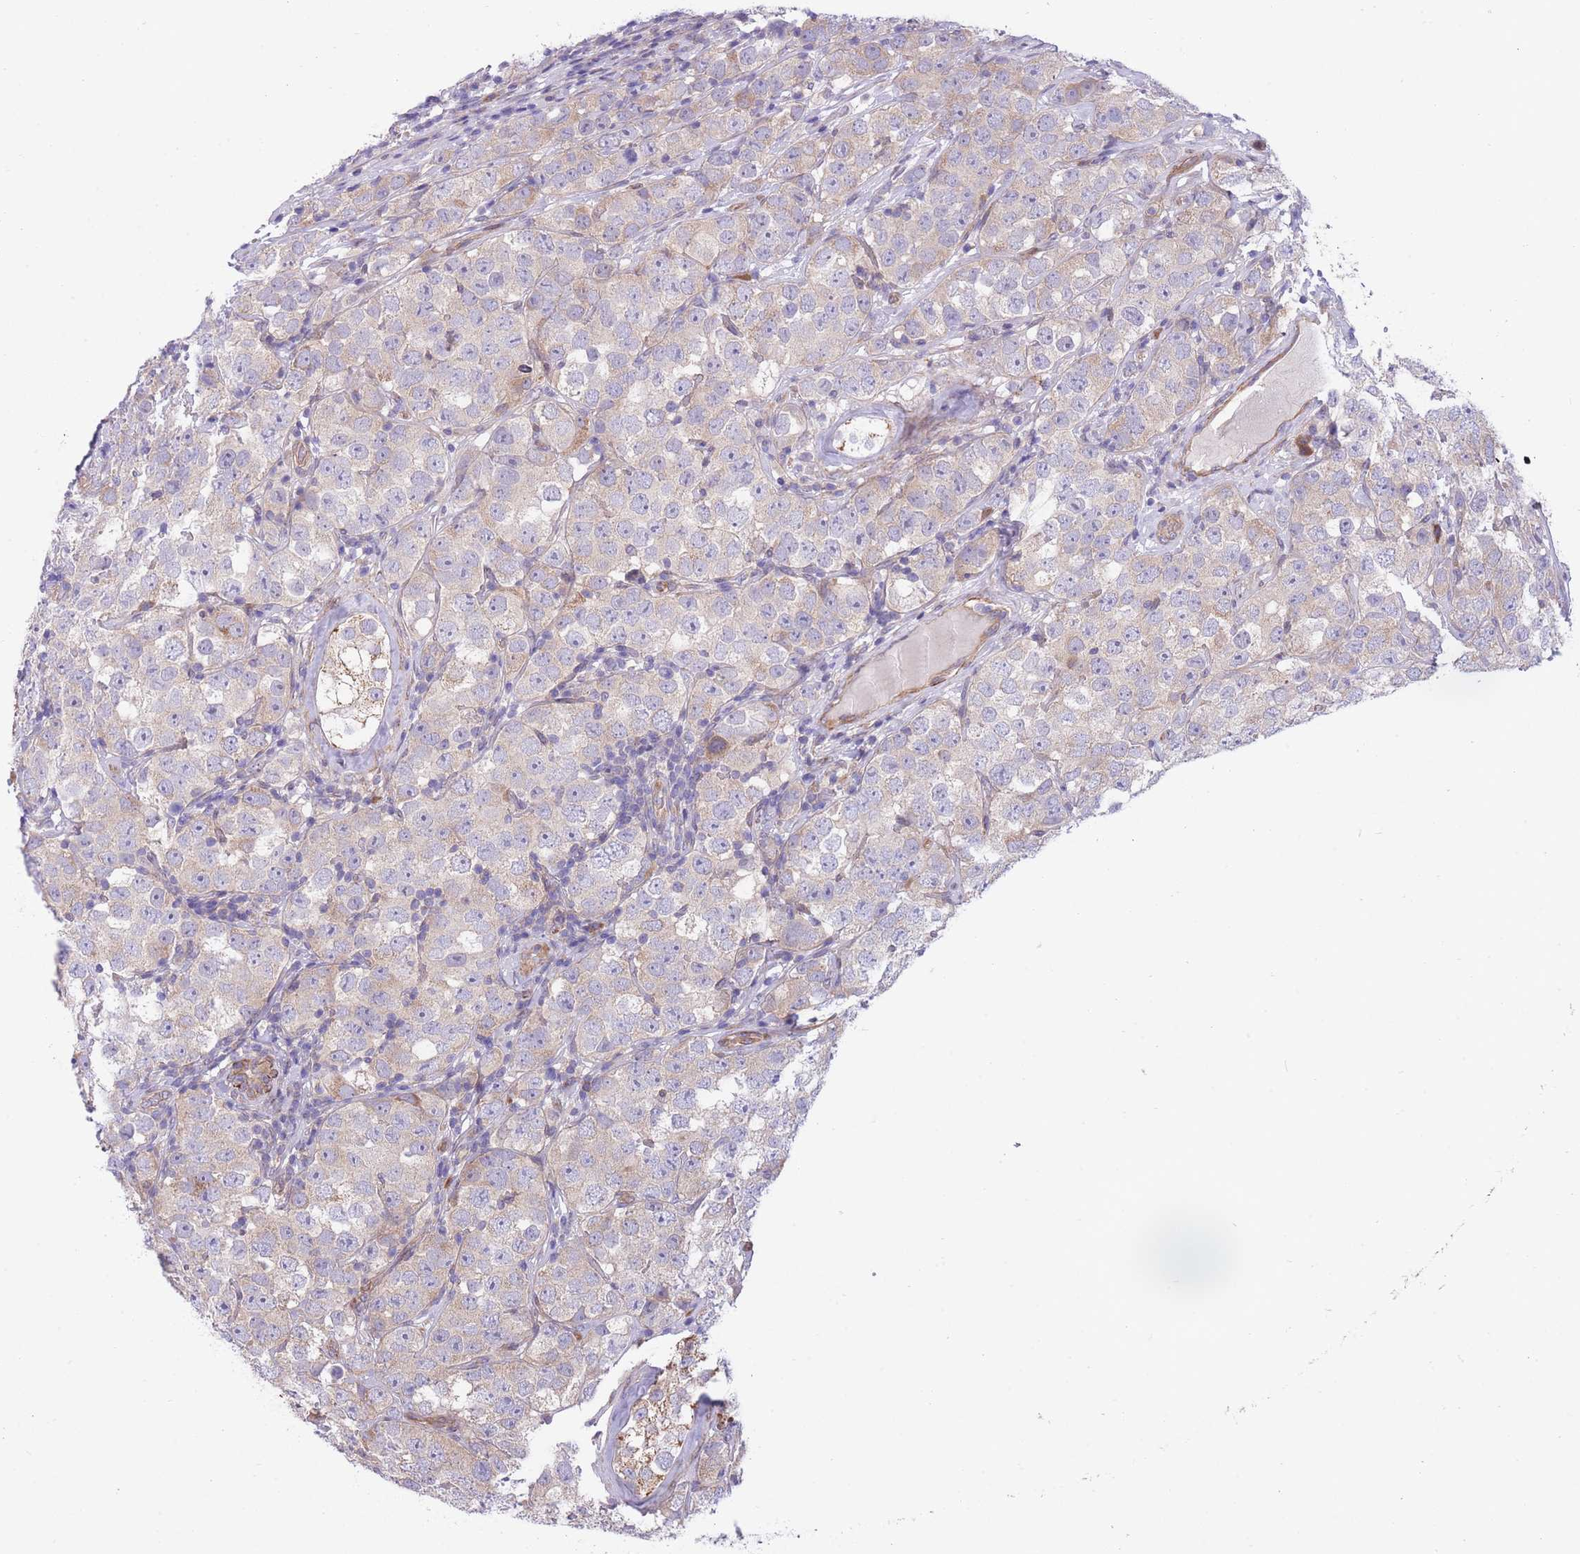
{"staining": {"intensity": "negative", "quantity": "none", "location": "none"}, "tissue": "testis cancer", "cell_type": "Tumor cells", "image_type": "cancer", "snomed": [{"axis": "morphology", "description": "Seminoma, NOS"}, {"axis": "topography", "description": "Testis"}], "caption": "A high-resolution photomicrograph shows IHC staining of seminoma (testis), which exhibits no significant expression in tumor cells.", "gene": "CHAC1", "patient": {"sex": "male", "age": 28}}